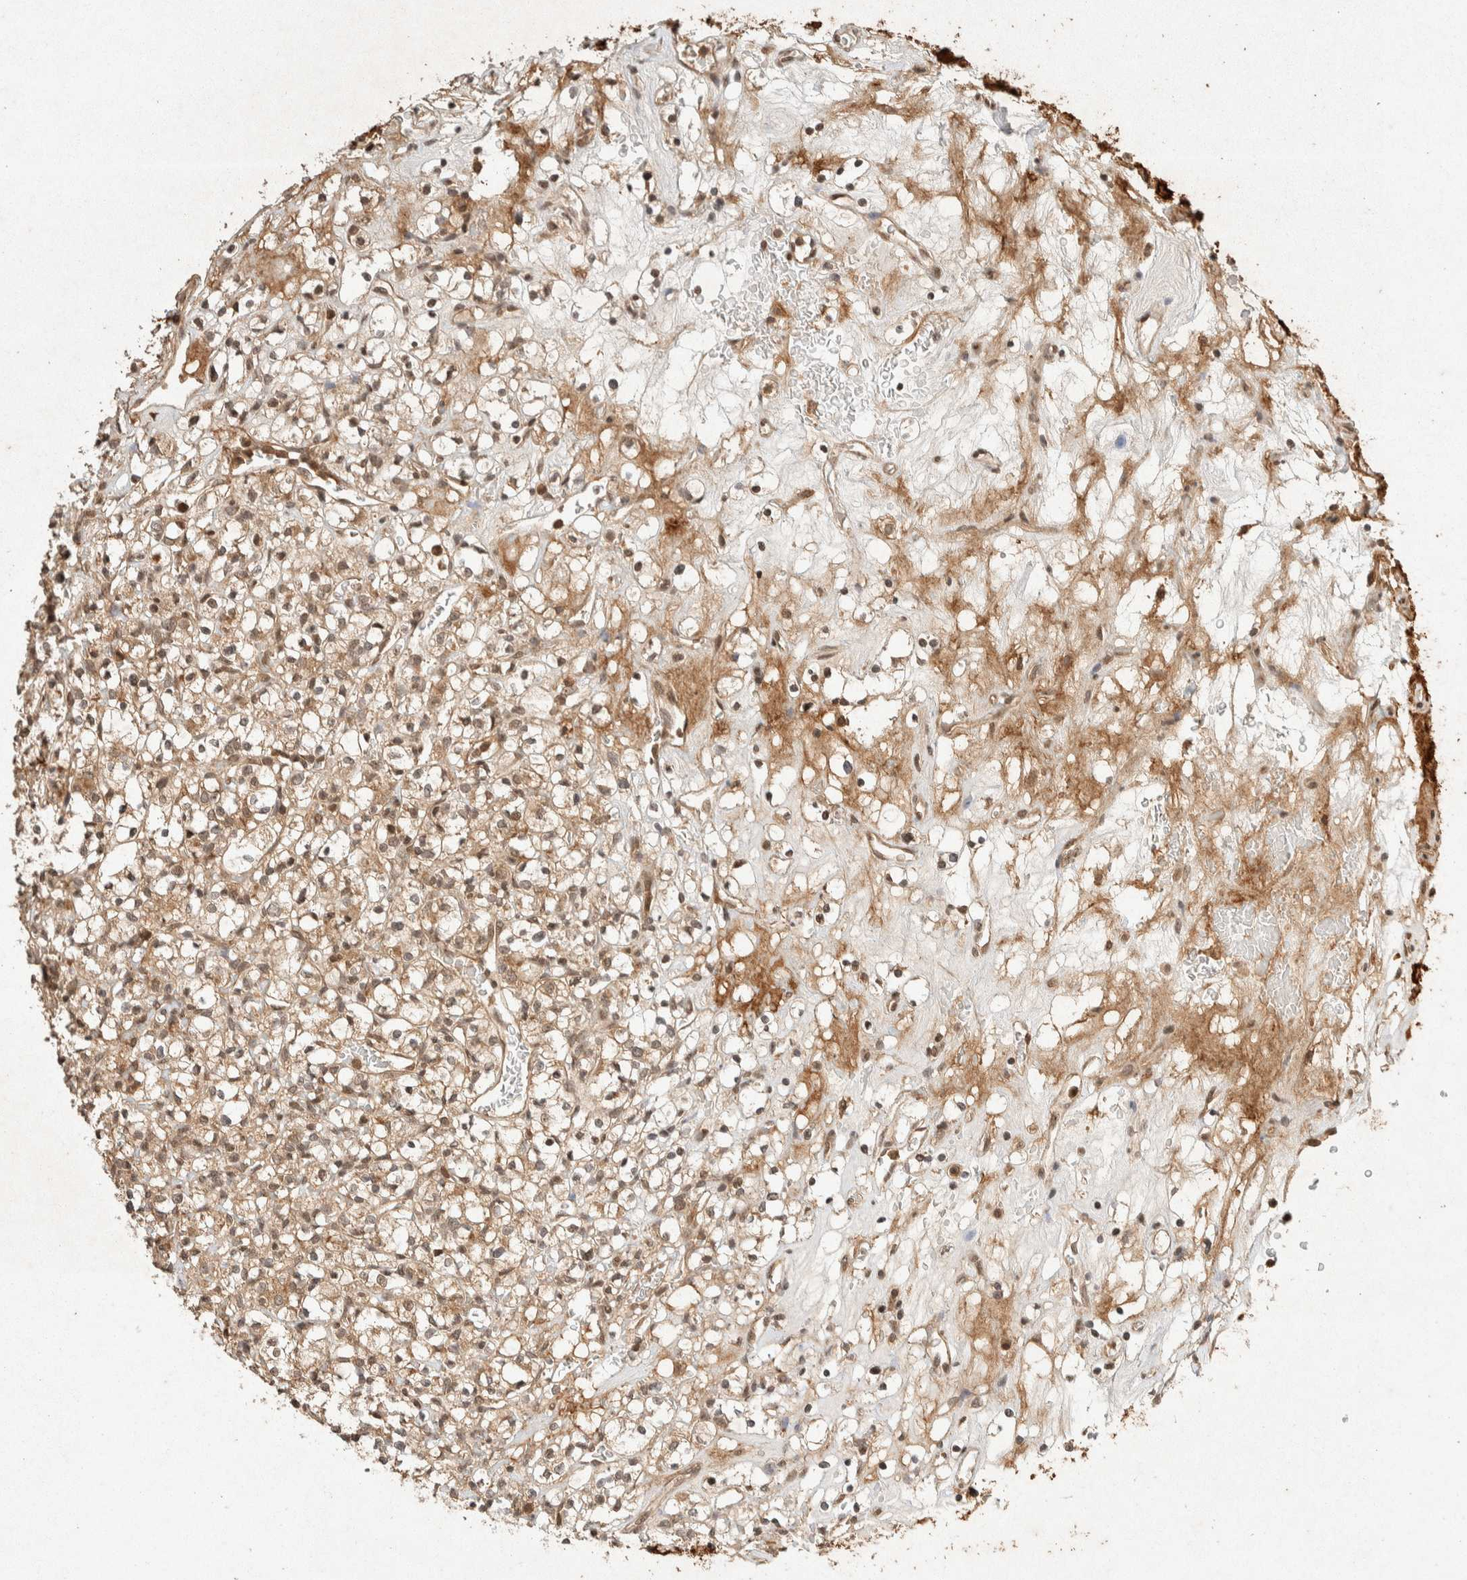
{"staining": {"intensity": "moderate", "quantity": ">75%", "location": "cytoplasmic/membranous,nuclear"}, "tissue": "renal cancer", "cell_type": "Tumor cells", "image_type": "cancer", "snomed": [{"axis": "morphology", "description": "Normal tissue, NOS"}, {"axis": "morphology", "description": "Adenocarcinoma, NOS"}, {"axis": "topography", "description": "Kidney"}], "caption": "Brown immunohistochemical staining in adenocarcinoma (renal) reveals moderate cytoplasmic/membranous and nuclear positivity in approximately >75% of tumor cells.", "gene": "THRA", "patient": {"sex": "female", "age": 72}}